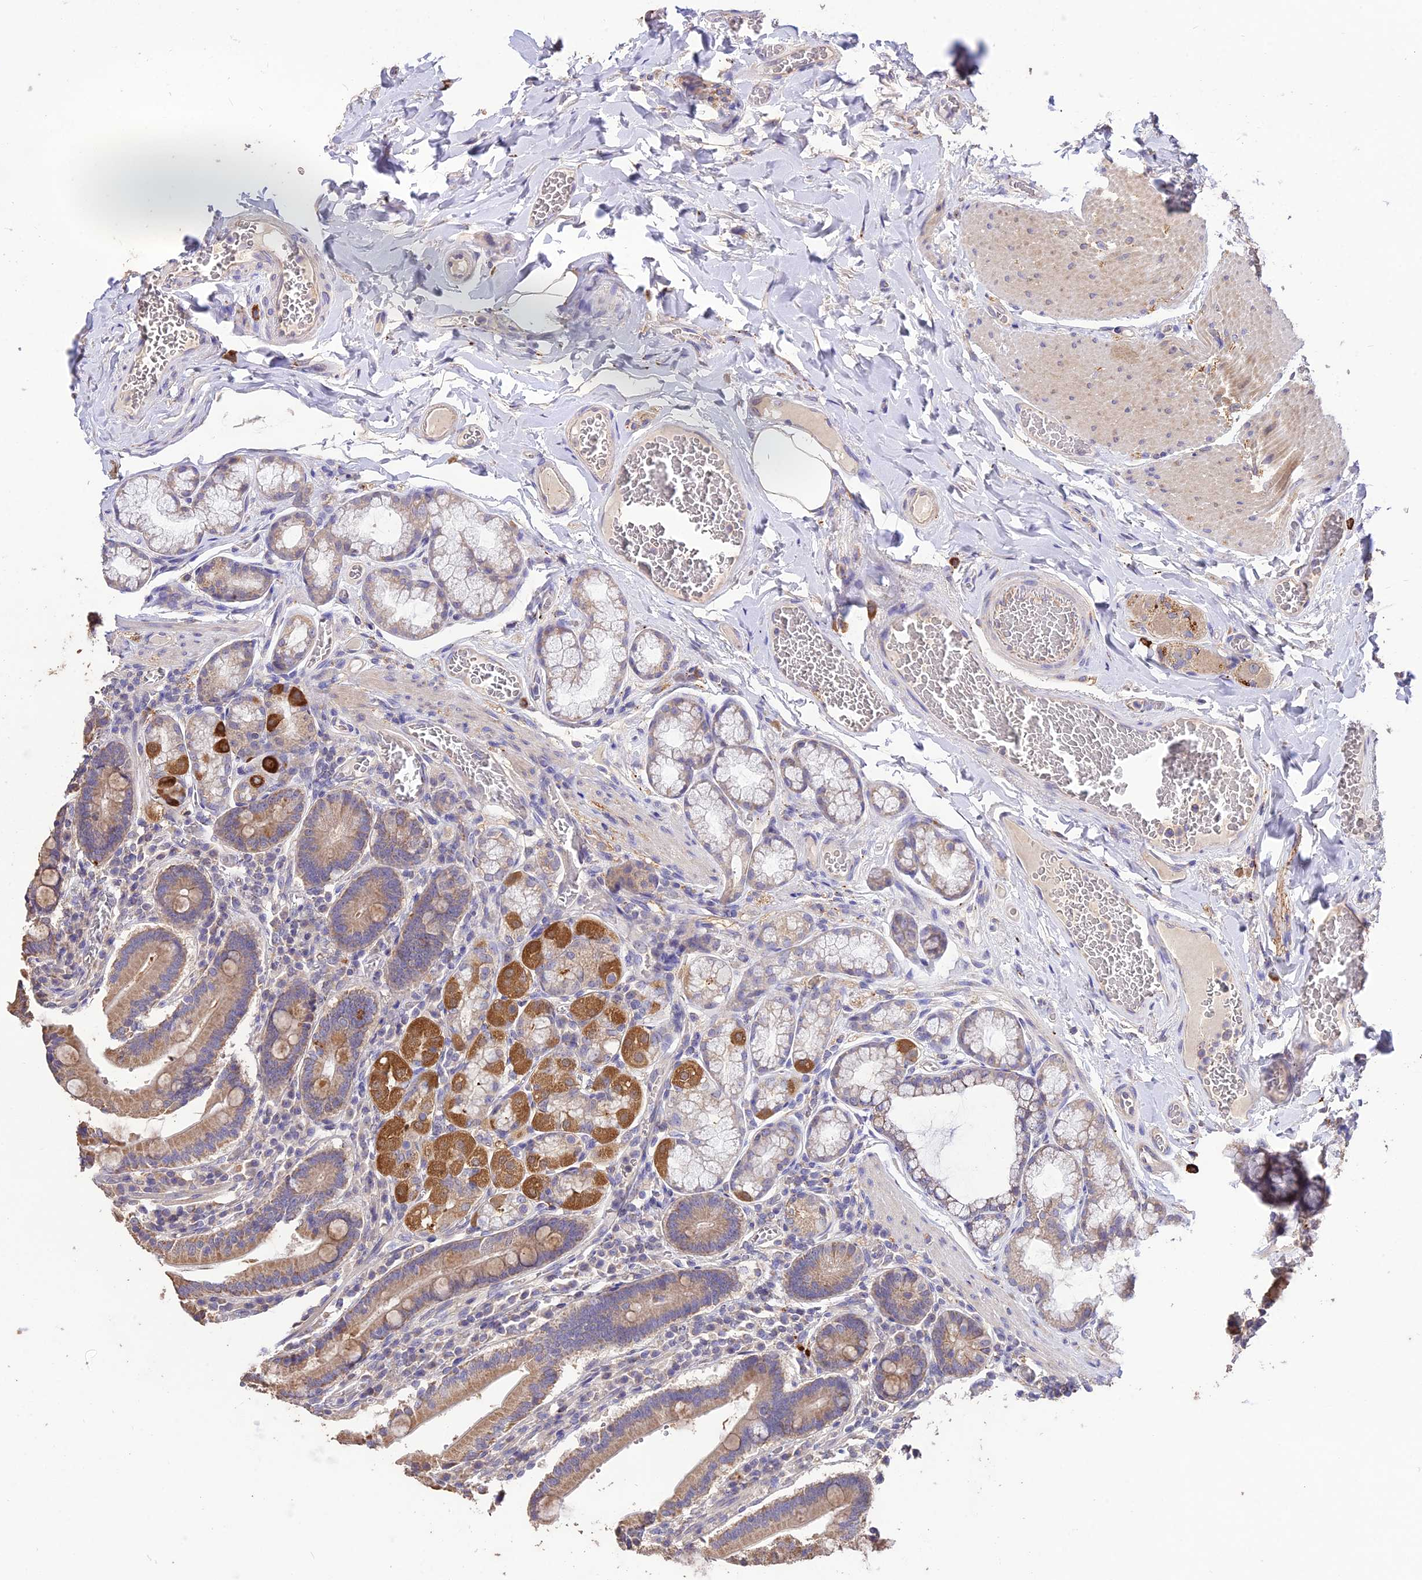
{"staining": {"intensity": "moderate", "quantity": ">75%", "location": "cytoplasmic/membranous"}, "tissue": "duodenum", "cell_type": "Glandular cells", "image_type": "normal", "snomed": [{"axis": "morphology", "description": "Normal tissue, NOS"}, {"axis": "topography", "description": "Duodenum"}], "caption": "Duodenum was stained to show a protein in brown. There is medium levels of moderate cytoplasmic/membranous positivity in approximately >75% of glandular cells.", "gene": "SDHD", "patient": {"sex": "female", "age": 62}}